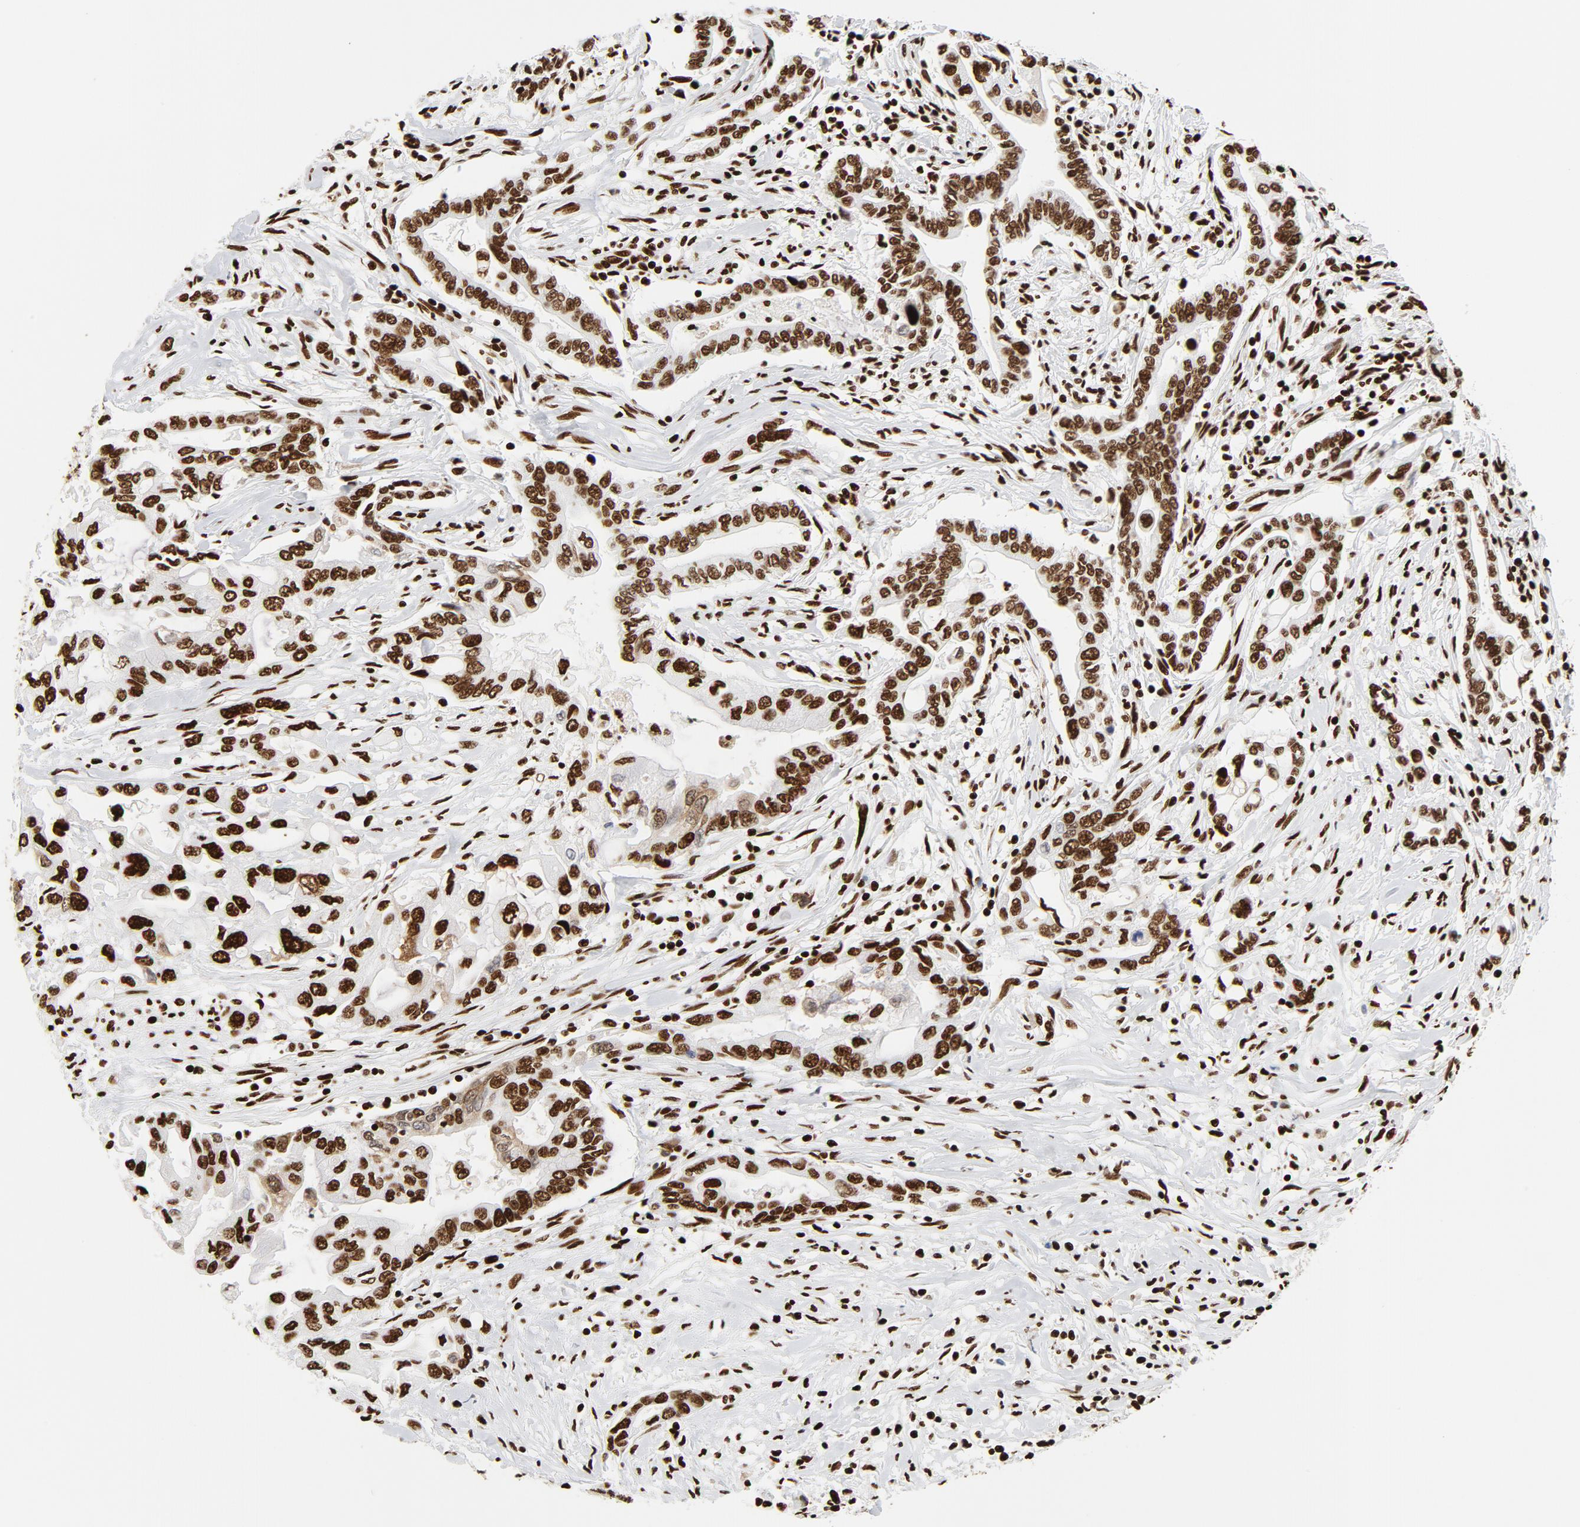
{"staining": {"intensity": "strong", "quantity": ">75%", "location": "nuclear"}, "tissue": "pancreatic cancer", "cell_type": "Tumor cells", "image_type": "cancer", "snomed": [{"axis": "morphology", "description": "Adenocarcinoma, NOS"}, {"axis": "topography", "description": "Pancreas"}], "caption": "IHC micrograph of neoplastic tissue: human pancreatic adenocarcinoma stained using immunohistochemistry displays high levels of strong protein expression localized specifically in the nuclear of tumor cells, appearing as a nuclear brown color.", "gene": "XRCC6", "patient": {"sex": "female", "age": 57}}